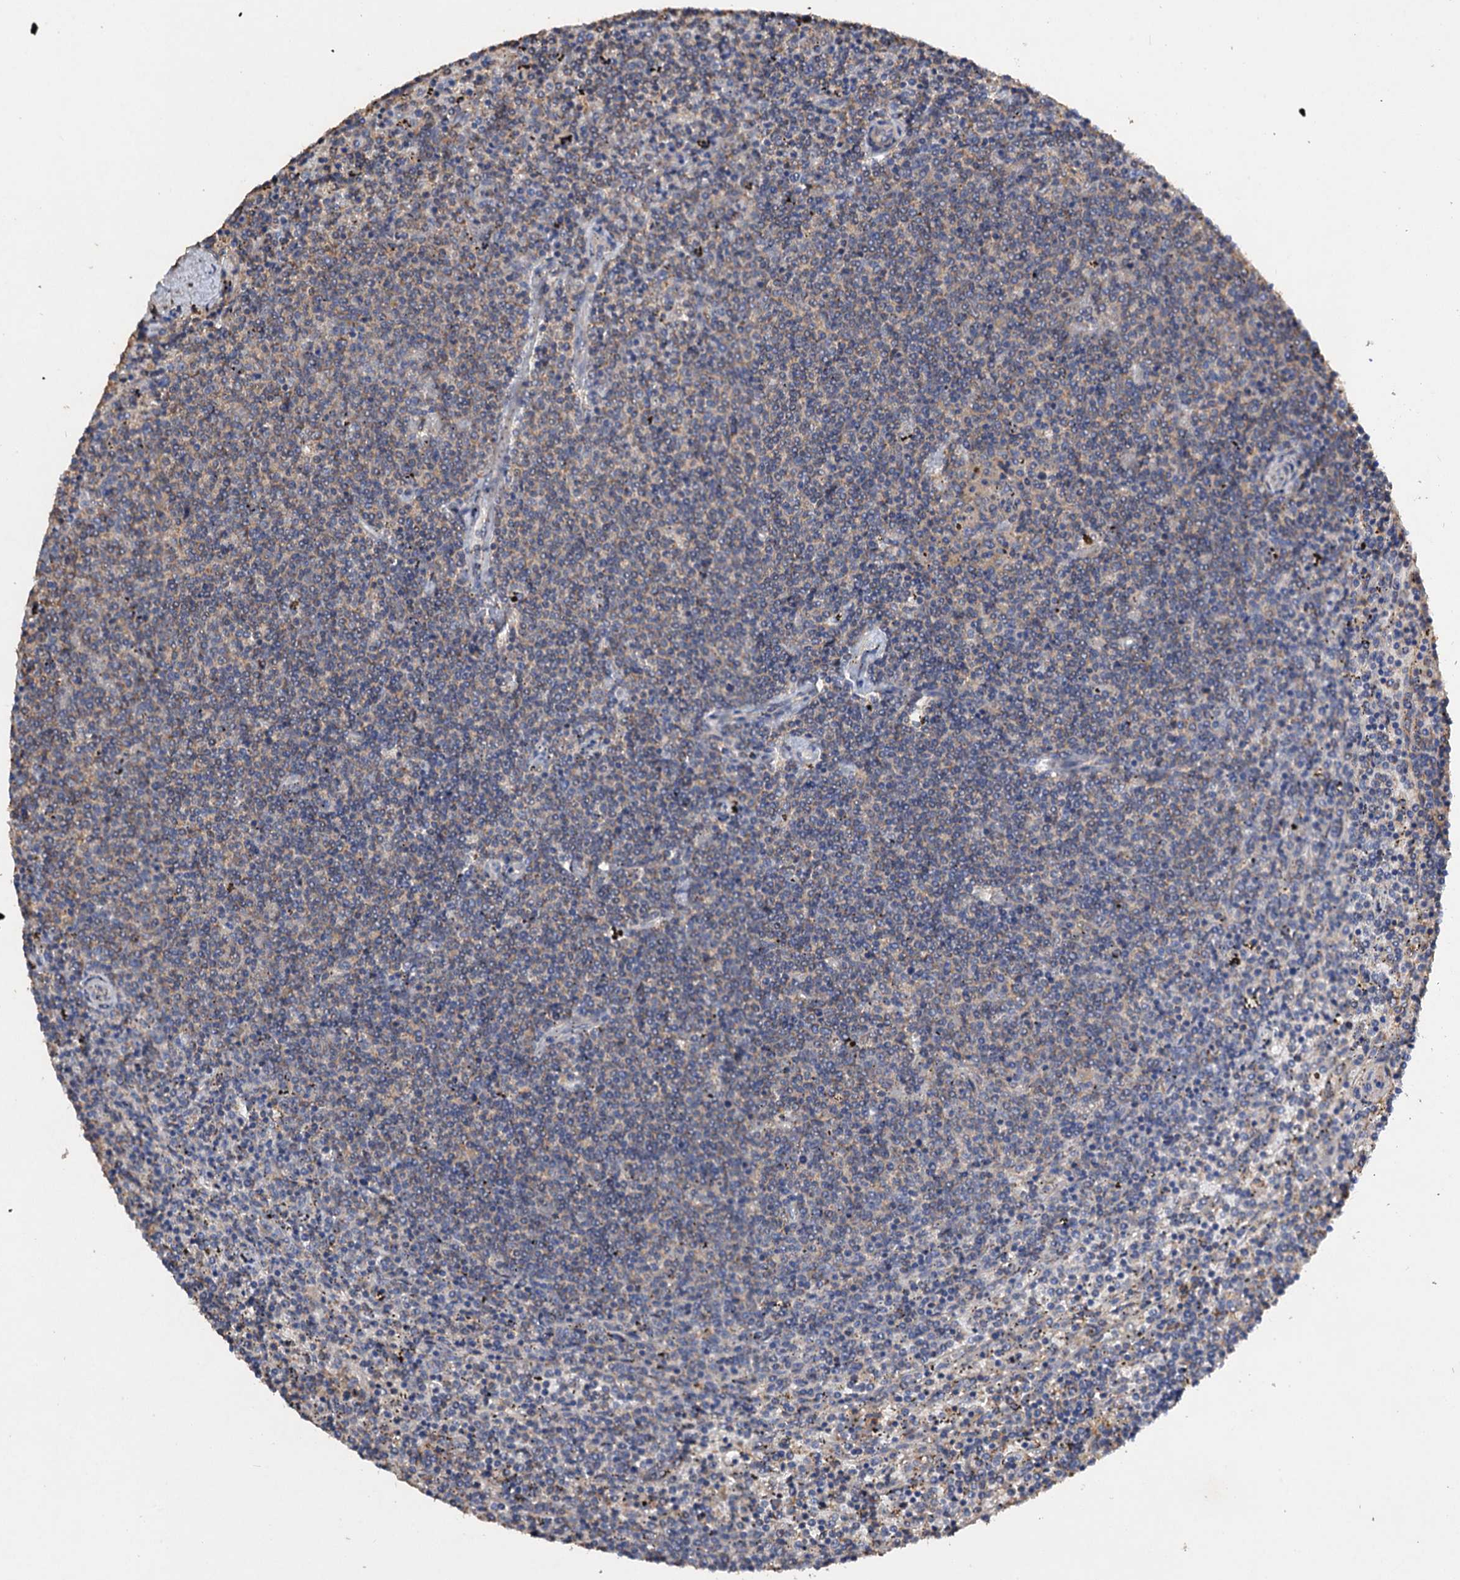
{"staining": {"intensity": "negative", "quantity": "none", "location": "none"}, "tissue": "lymphoma", "cell_type": "Tumor cells", "image_type": "cancer", "snomed": [{"axis": "morphology", "description": "Malignant lymphoma, non-Hodgkin's type, Low grade"}, {"axis": "topography", "description": "Spleen"}], "caption": "Image shows no significant protein expression in tumor cells of low-grade malignant lymphoma, non-Hodgkin's type.", "gene": "SCUBE3", "patient": {"sex": "female", "age": 50}}